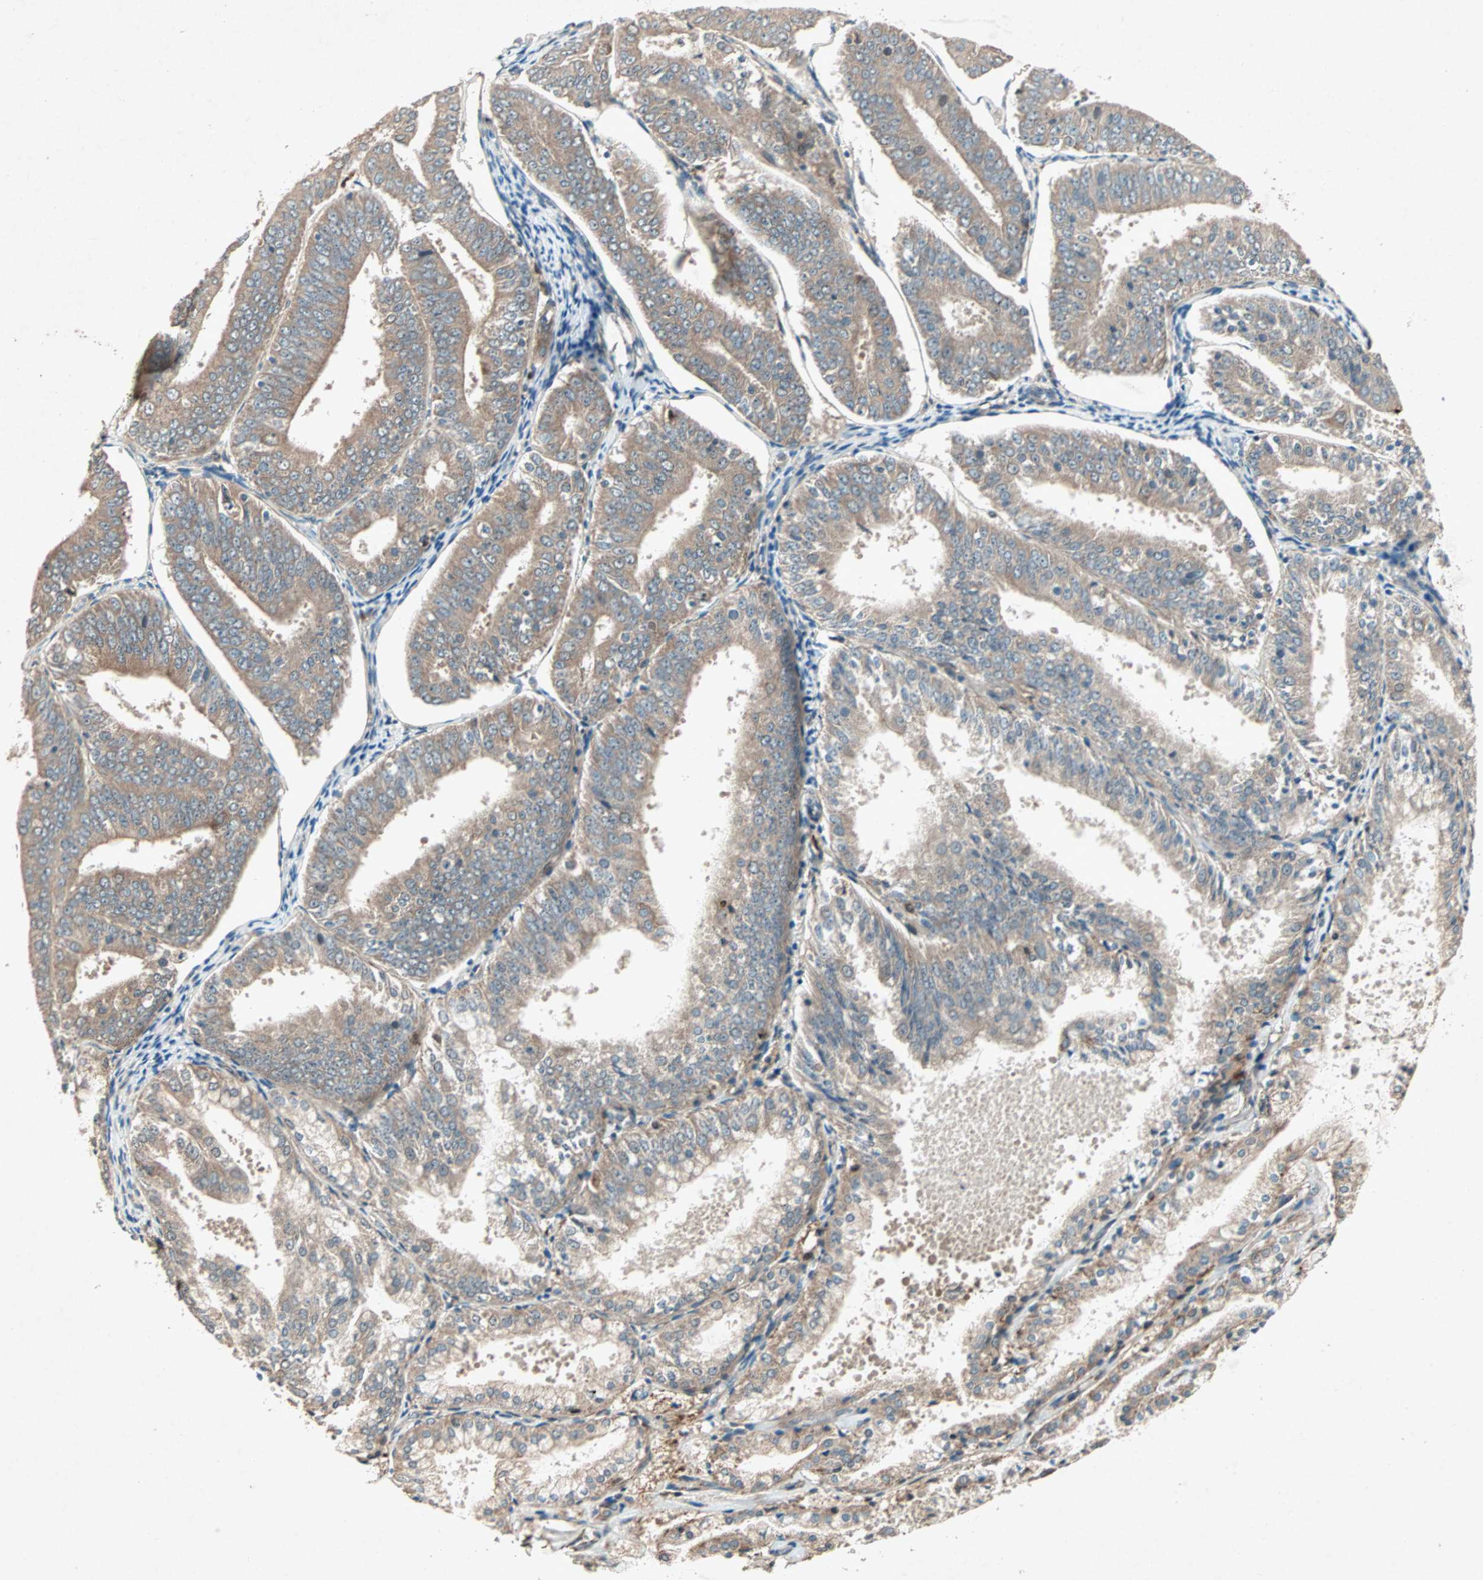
{"staining": {"intensity": "weak", "quantity": "25%-75%", "location": "cytoplasmic/membranous"}, "tissue": "endometrial cancer", "cell_type": "Tumor cells", "image_type": "cancer", "snomed": [{"axis": "morphology", "description": "Adenocarcinoma, NOS"}, {"axis": "topography", "description": "Endometrium"}], "caption": "A high-resolution photomicrograph shows immunohistochemistry (IHC) staining of endometrial adenocarcinoma, which exhibits weak cytoplasmic/membranous positivity in approximately 25%-75% of tumor cells.", "gene": "SDSL", "patient": {"sex": "female", "age": 63}}